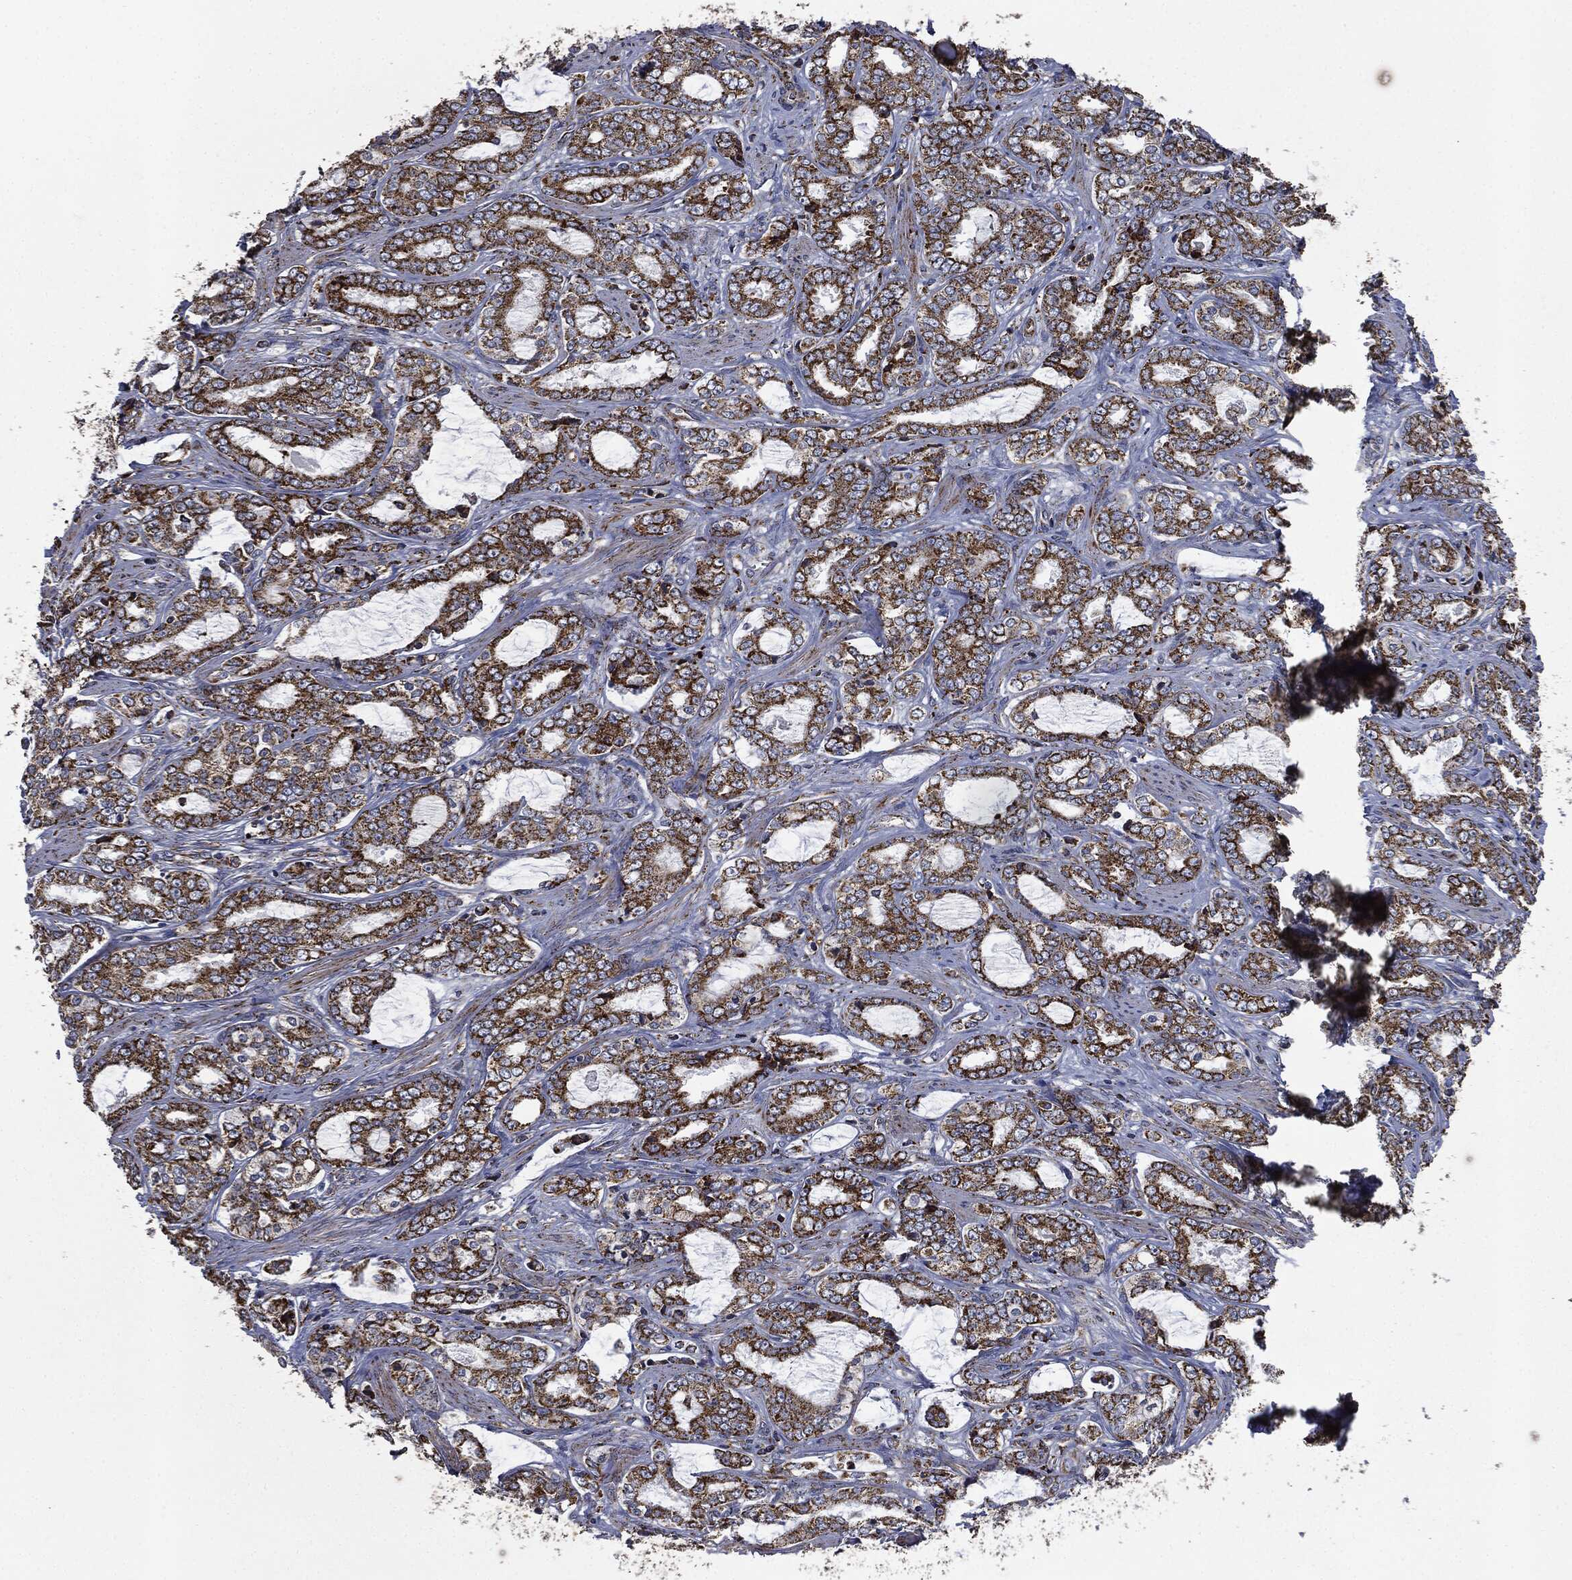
{"staining": {"intensity": "strong", "quantity": ">75%", "location": "cytoplasmic/membranous"}, "tissue": "prostate cancer", "cell_type": "Tumor cells", "image_type": "cancer", "snomed": [{"axis": "morphology", "description": "Adenocarcinoma, Medium grade"}, {"axis": "topography", "description": "Prostate"}], "caption": "Immunohistochemical staining of human prostate cancer (adenocarcinoma (medium-grade)) shows high levels of strong cytoplasmic/membranous positivity in approximately >75% of tumor cells. (DAB (3,3'-diaminobenzidine) IHC with brightfield microscopy, high magnification).", "gene": "RYK", "patient": {"sex": "male", "age": 71}}